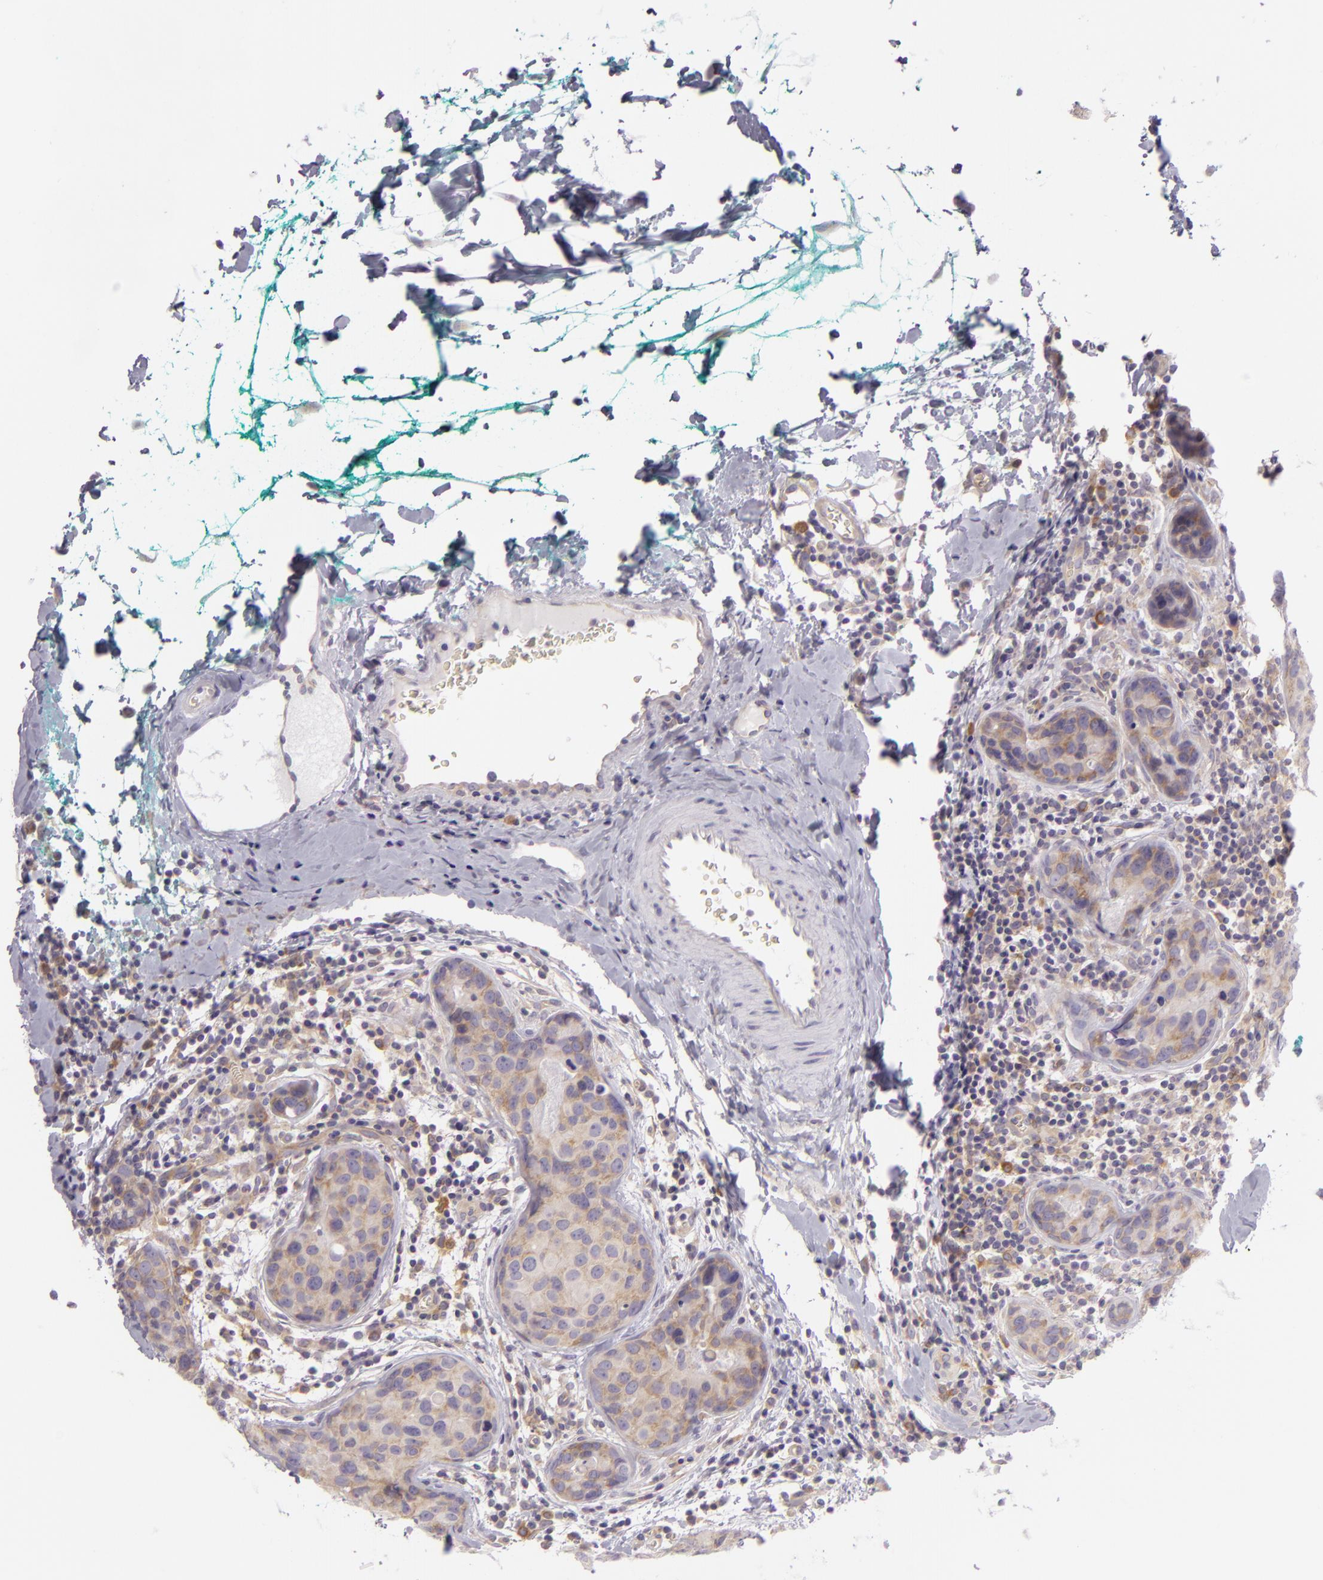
{"staining": {"intensity": "weak", "quantity": "25%-75%", "location": "cytoplasmic/membranous"}, "tissue": "breast cancer", "cell_type": "Tumor cells", "image_type": "cancer", "snomed": [{"axis": "morphology", "description": "Duct carcinoma"}, {"axis": "topography", "description": "Breast"}], "caption": "A brown stain shows weak cytoplasmic/membranous positivity of a protein in breast cancer (invasive ductal carcinoma) tumor cells.", "gene": "ZC3H7B", "patient": {"sex": "female", "age": 24}}